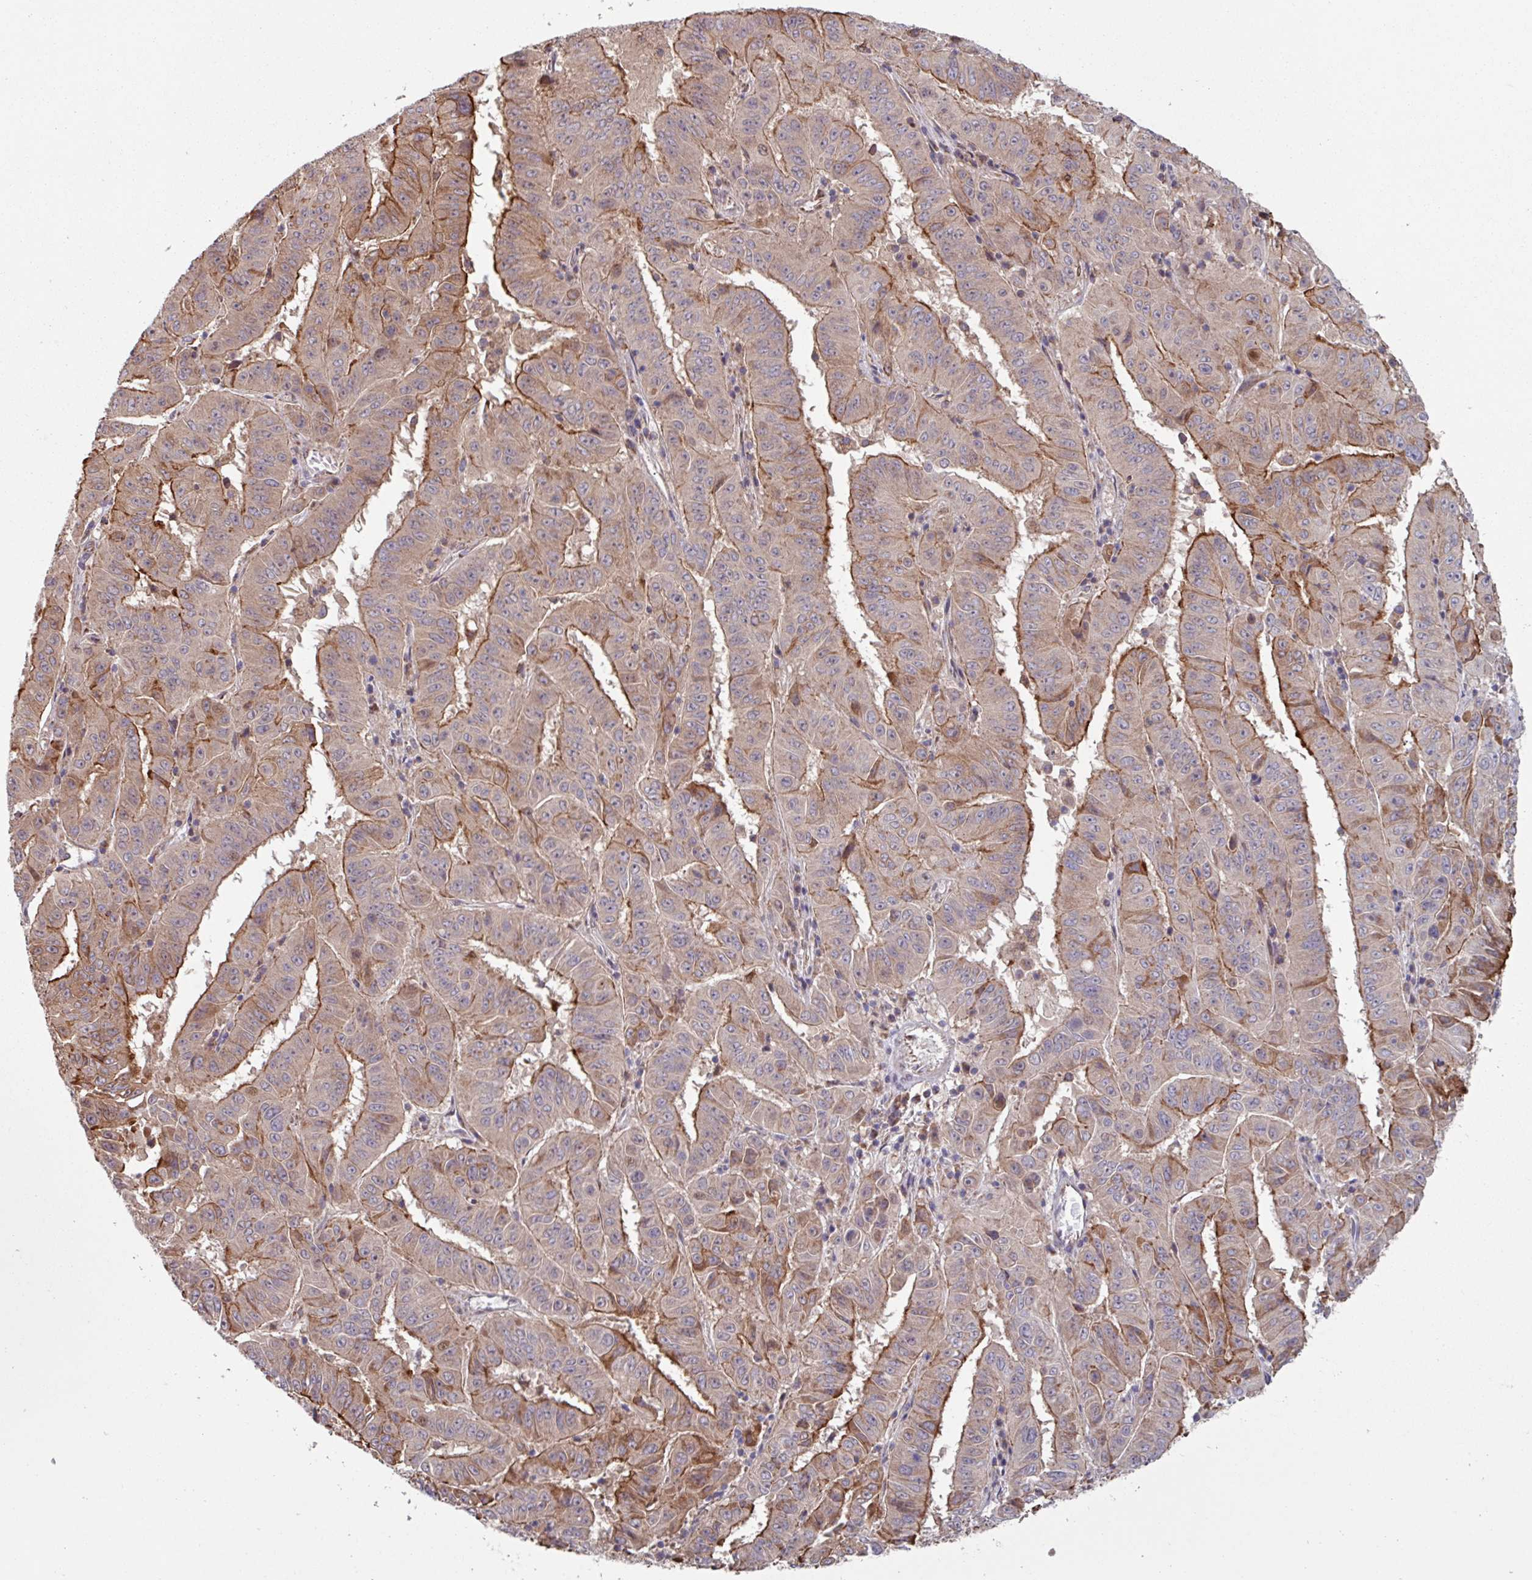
{"staining": {"intensity": "moderate", "quantity": "25%-75%", "location": "cytoplasmic/membranous"}, "tissue": "pancreatic cancer", "cell_type": "Tumor cells", "image_type": "cancer", "snomed": [{"axis": "morphology", "description": "Adenocarcinoma, NOS"}, {"axis": "topography", "description": "Pancreas"}], "caption": "Immunohistochemistry (IHC) micrograph of pancreatic cancer (adenocarcinoma) stained for a protein (brown), which demonstrates medium levels of moderate cytoplasmic/membranous positivity in approximately 25%-75% of tumor cells.", "gene": "COX7C", "patient": {"sex": "male", "age": 63}}